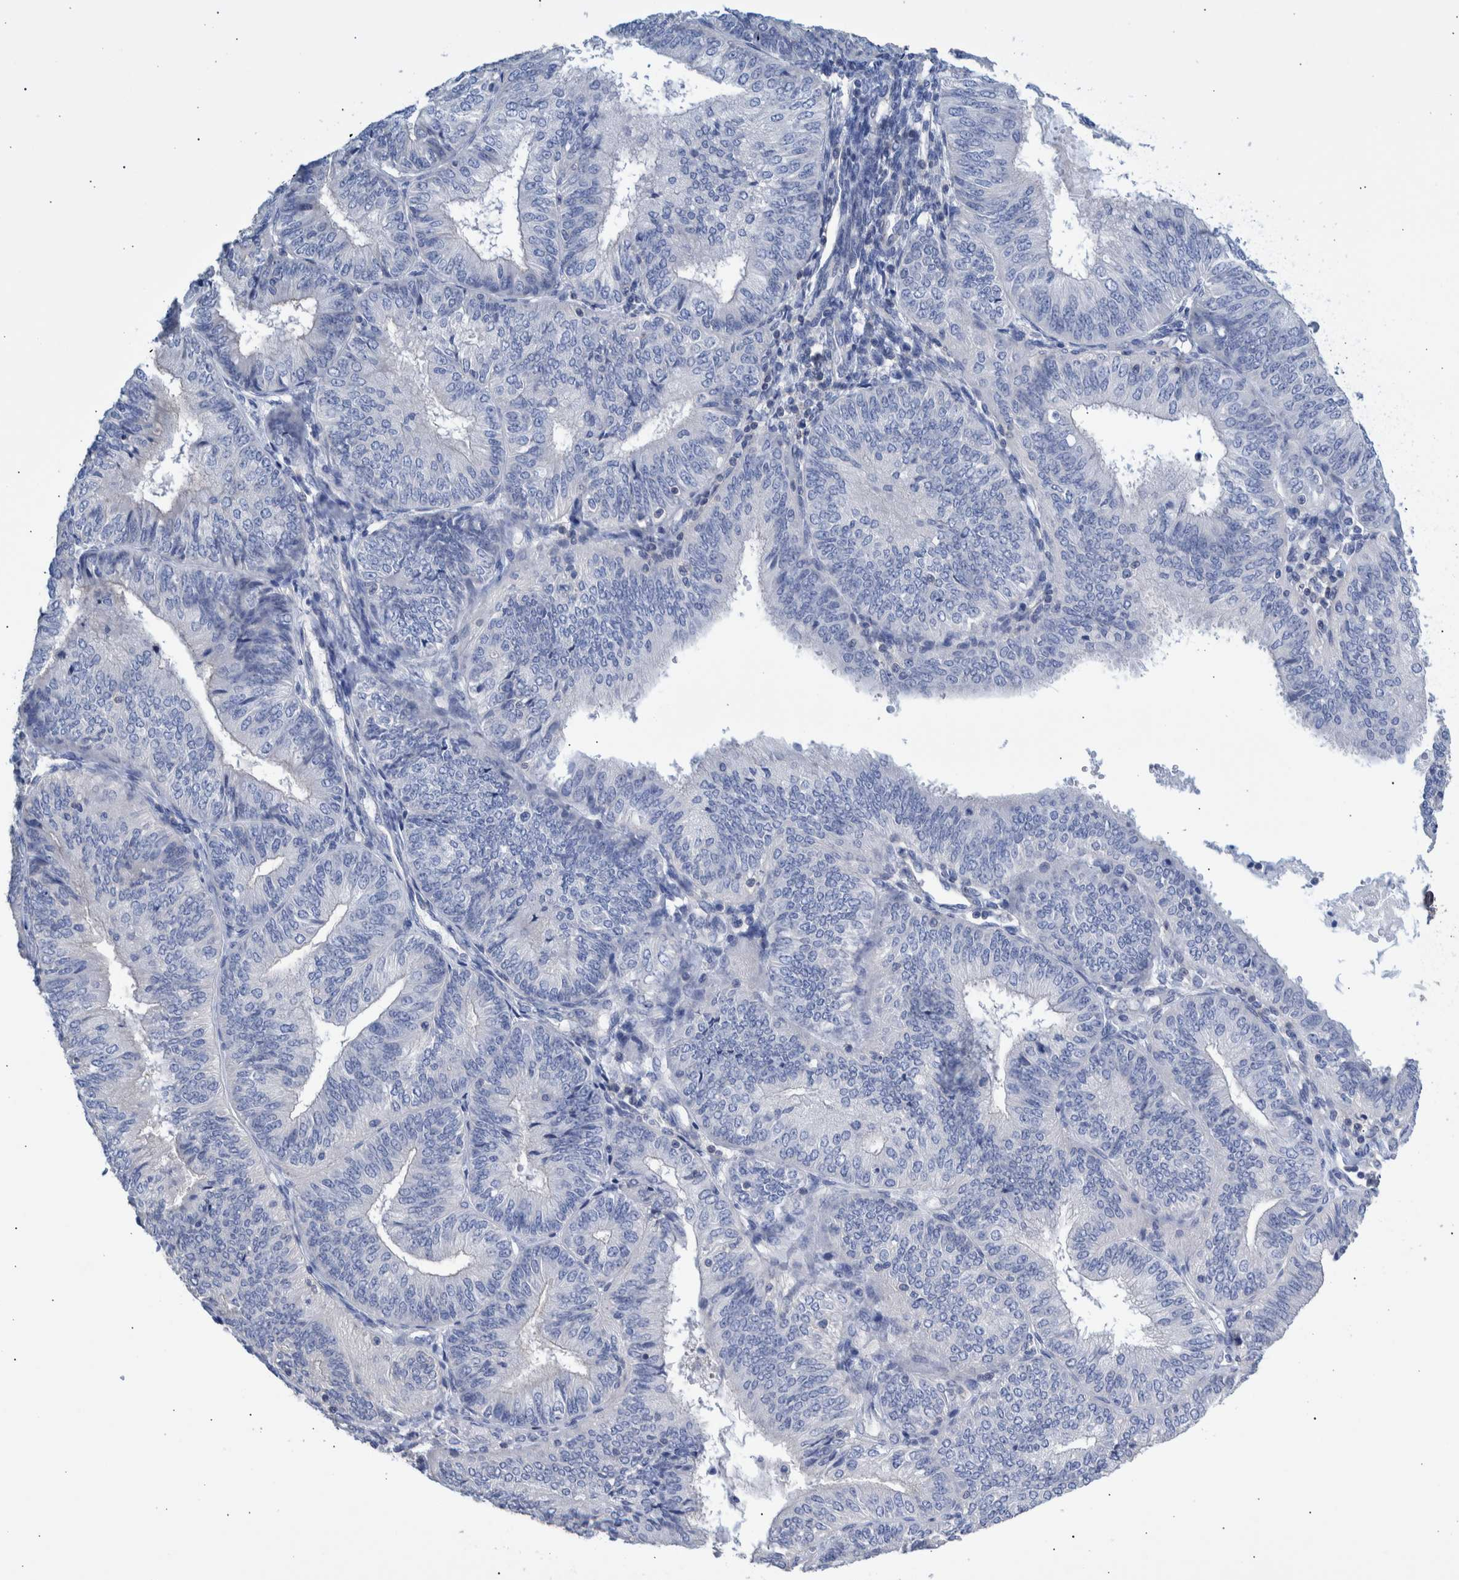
{"staining": {"intensity": "negative", "quantity": "none", "location": "none"}, "tissue": "endometrial cancer", "cell_type": "Tumor cells", "image_type": "cancer", "snomed": [{"axis": "morphology", "description": "Adenocarcinoma, NOS"}, {"axis": "topography", "description": "Endometrium"}], "caption": "Protein analysis of adenocarcinoma (endometrial) displays no significant staining in tumor cells. (Stains: DAB (3,3'-diaminobenzidine) IHC with hematoxylin counter stain, Microscopy: brightfield microscopy at high magnification).", "gene": "PPP3CC", "patient": {"sex": "female", "age": 58}}